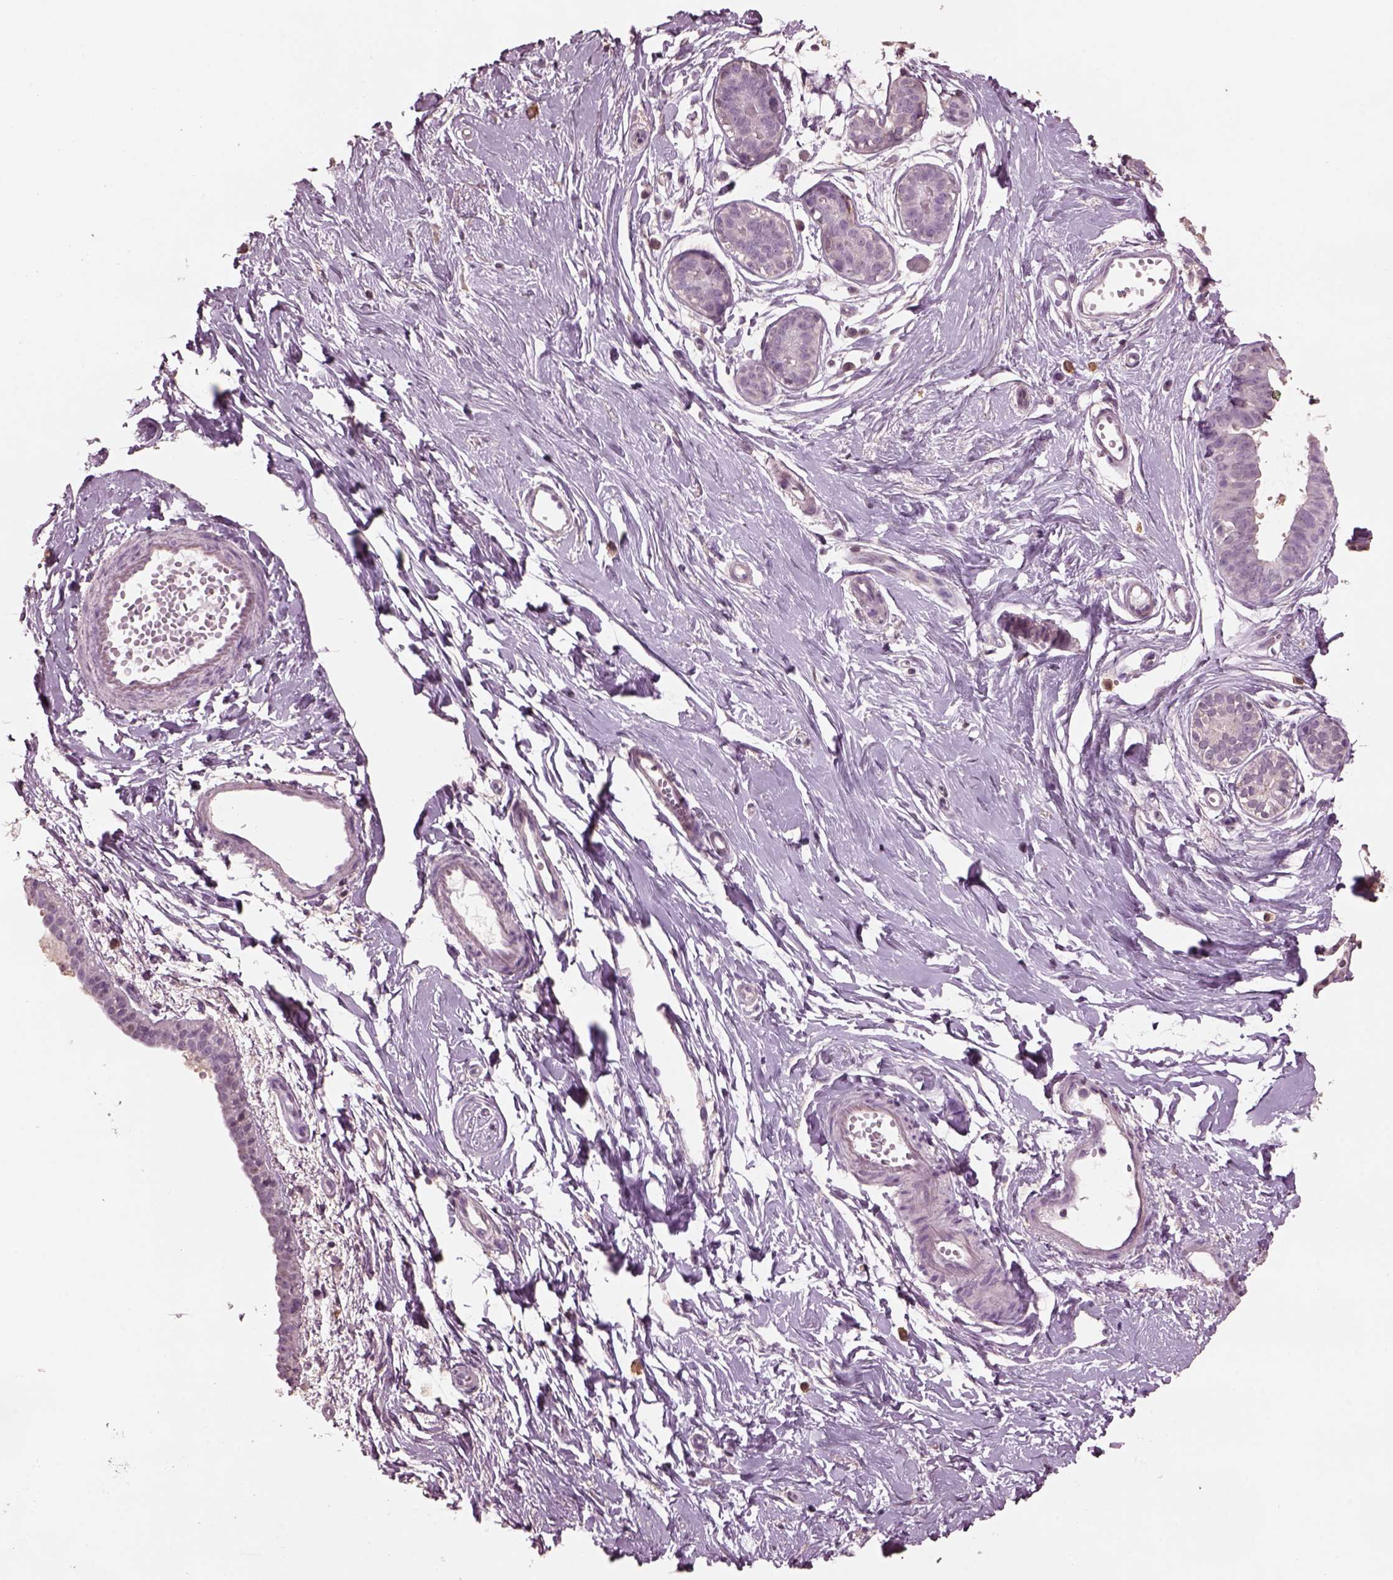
{"staining": {"intensity": "negative", "quantity": "none", "location": "none"}, "tissue": "breast", "cell_type": "Adipocytes", "image_type": "normal", "snomed": [{"axis": "morphology", "description": "Normal tissue, NOS"}, {"axis": "topography", "description": "Breast"}], "caption": "This is an IHC photomicrograph of benign human breast. There is no staining in adipocytes.", "gene": "SRI", "patient": {"sex": "female", "age": 49}}